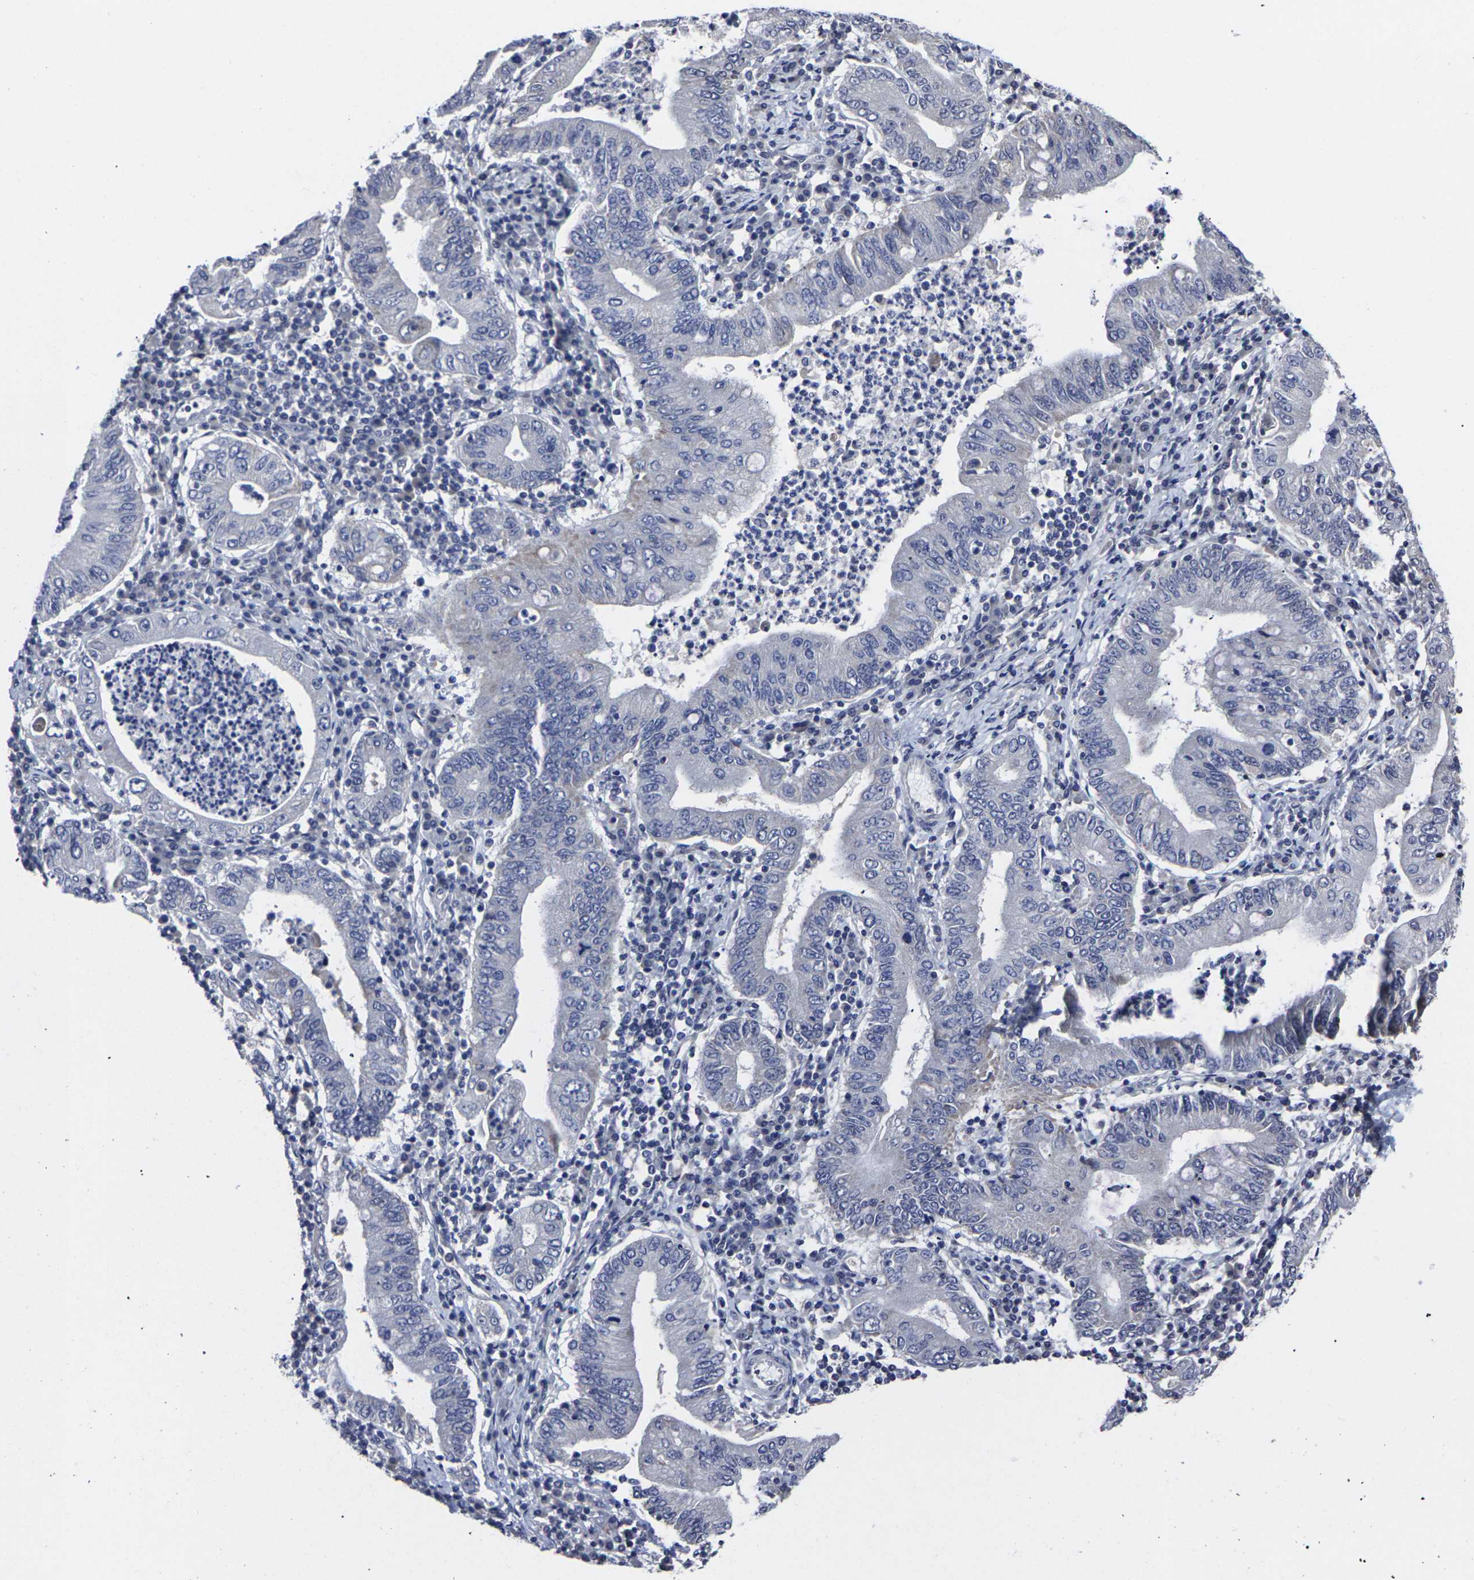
{"staining": {"intensity": "negative", "quantity": "none", "location": "none"}, "tissue": "stomach cancer", "cell_type": "Tumor cells", "image_type": "cancer", "snomed": [{"axis": "morphology", "description": "Normal tissue, NOS"}, {"axis": "morphology", "description": "Adenocarcinoma, NOS"}, {"axis": "topography", "description": "Esophagus"}, {"axis": "topography", "description": "Stomach, upper"}, {"axis": "topography", "description": "Peripheral nerve tissue"}], "caption": "DAB immunohistochemical staining of human adenocarcinoma (stomach) exhibits no significant positivity in tumor cells.", "gene": "MSANTD4", "patient": {"sex": "male", "age": 62}}